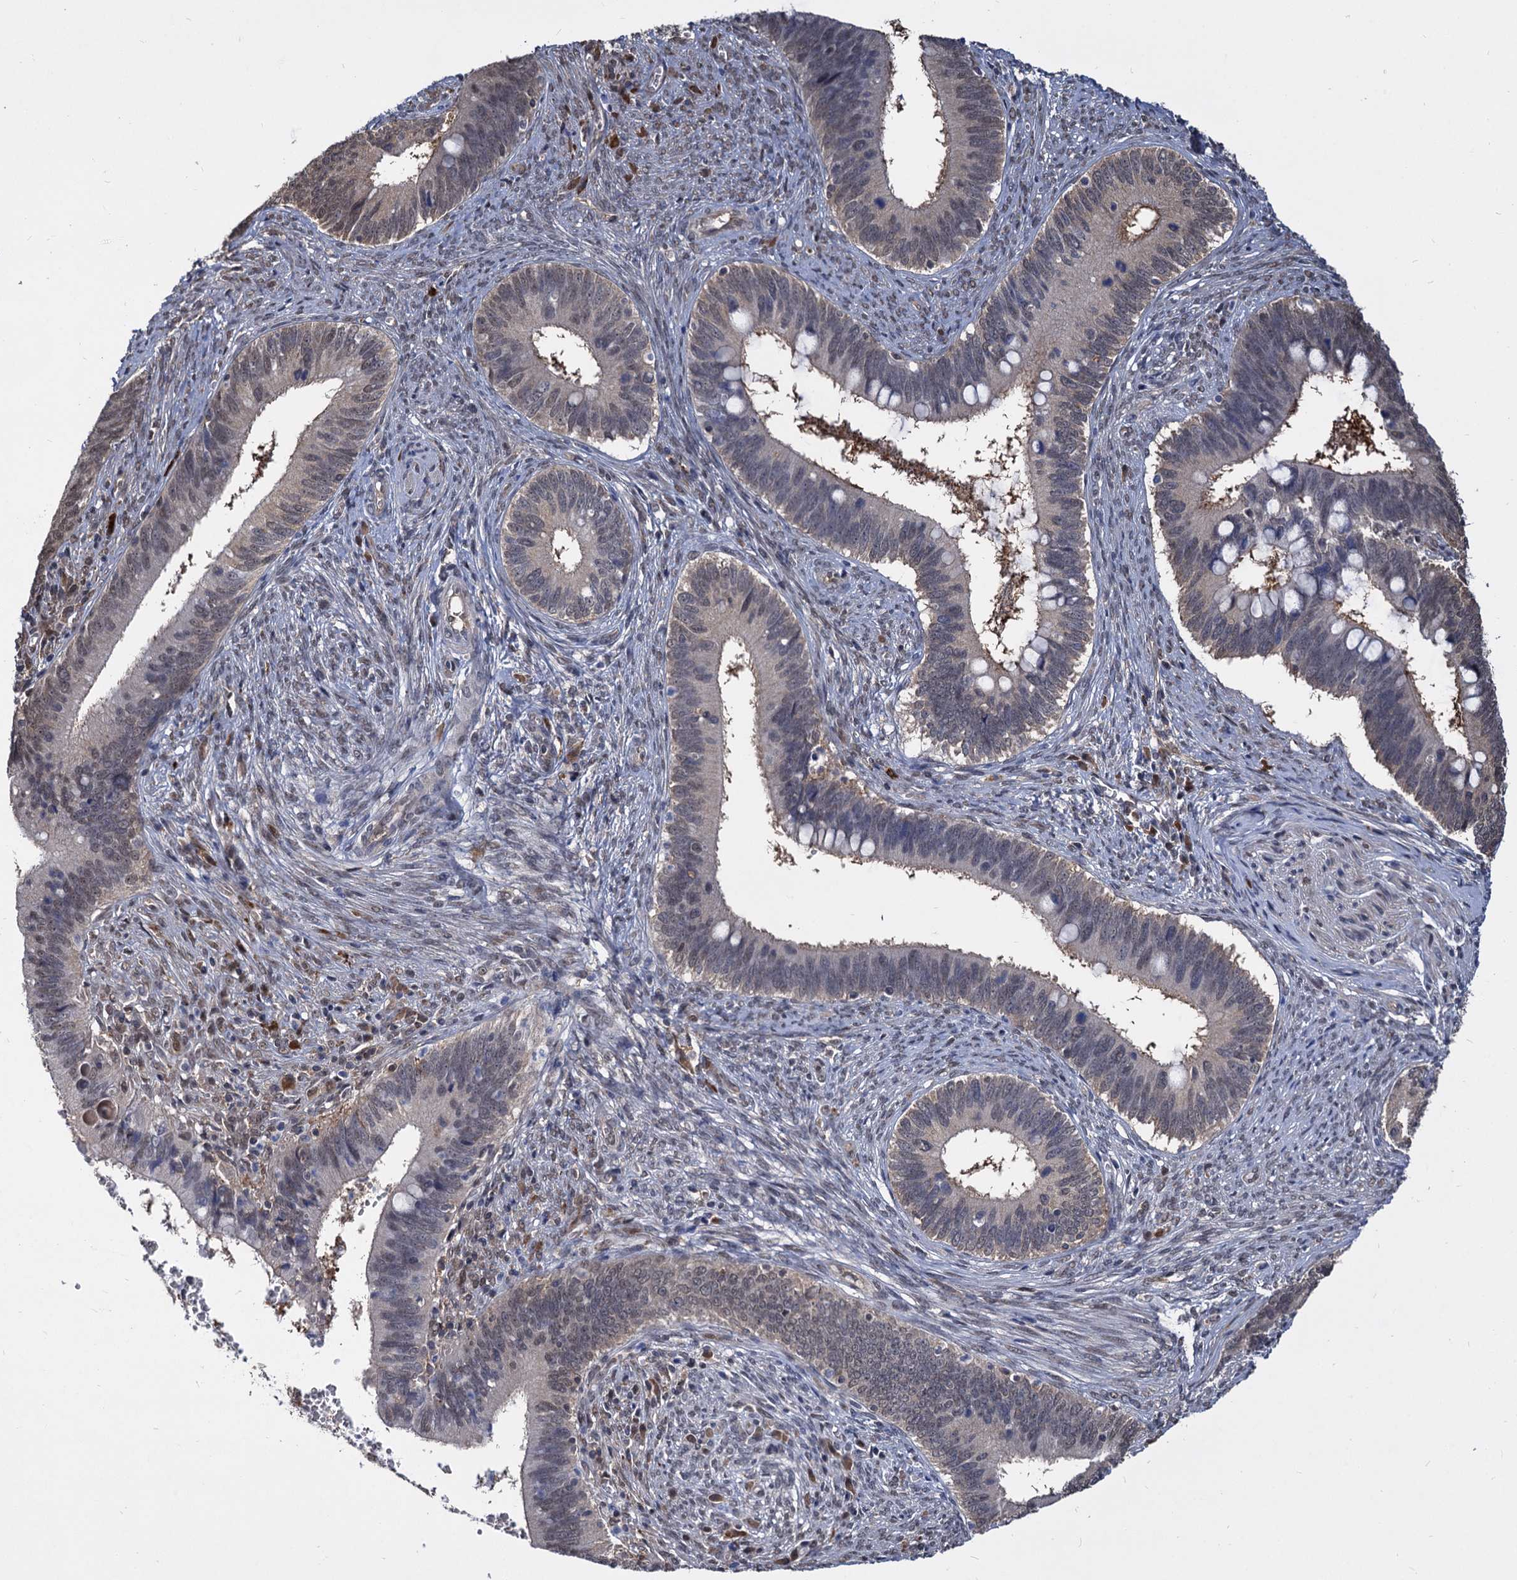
{"staining": {"intensity": "weak", "quantity": "25%-75%", "location": "nuclear"}, "tissue": "cervical cancer", "cell_type": "Tumor cells", "image_type": "cancer", "snomed": [{"axis": "morphology", "description": "Adenocarcinoma, NOS"}, {"axis": "topography", "description": "Cervix"}], "caption": "The histopathology image shows staining of cervical cancer (adenocarcinoma), revealing weak nuclear protein expression (brown color) within tumor cells.", "gene": "PSMD4", "patient": {"sex": "female", "age": 42}}